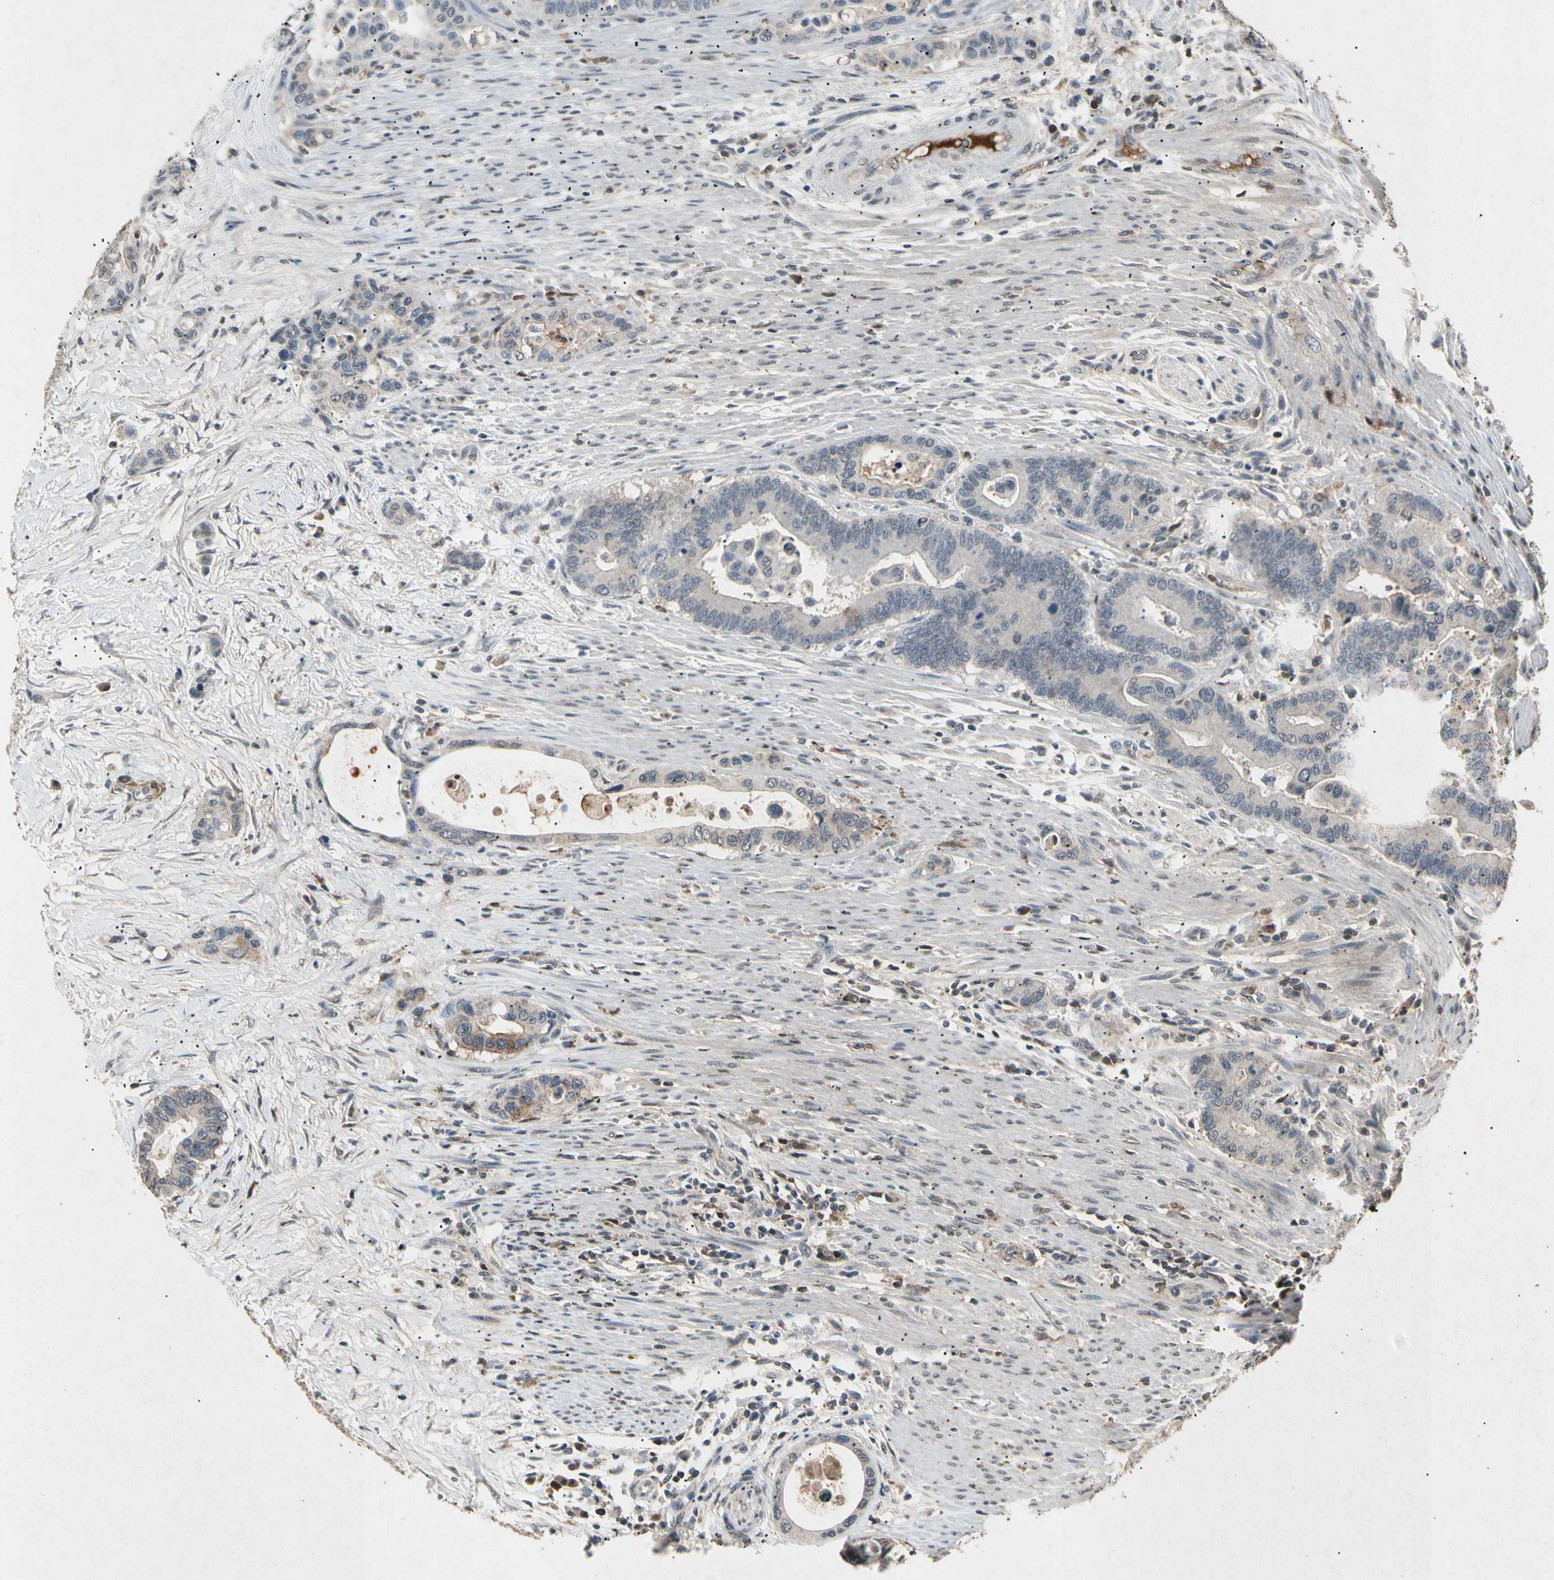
{"staining": {"intensity": "moderate", "quantity": "<25%", "location": "cytoplasmic/membranous"}, "tissue": "colorectal cancer", "cell_type": "Tumor cells", "image_type": "cancer", "snomed": [{"axis": "morphology", "description": "Normal tissue, NOS"}, {"axis": "morphology", "description": "Adenocarcinoma, NOS"}, {"axis": "topography", "description": "Colon"}], "caption": "Immunohistochemical staining of human colorectal cancer shows low levels of moderate cytoplasmic/membranous staining in approximately <25% of tumor cells.", "gene": "CP", "patient": {"sex": "male", "age": 82}}